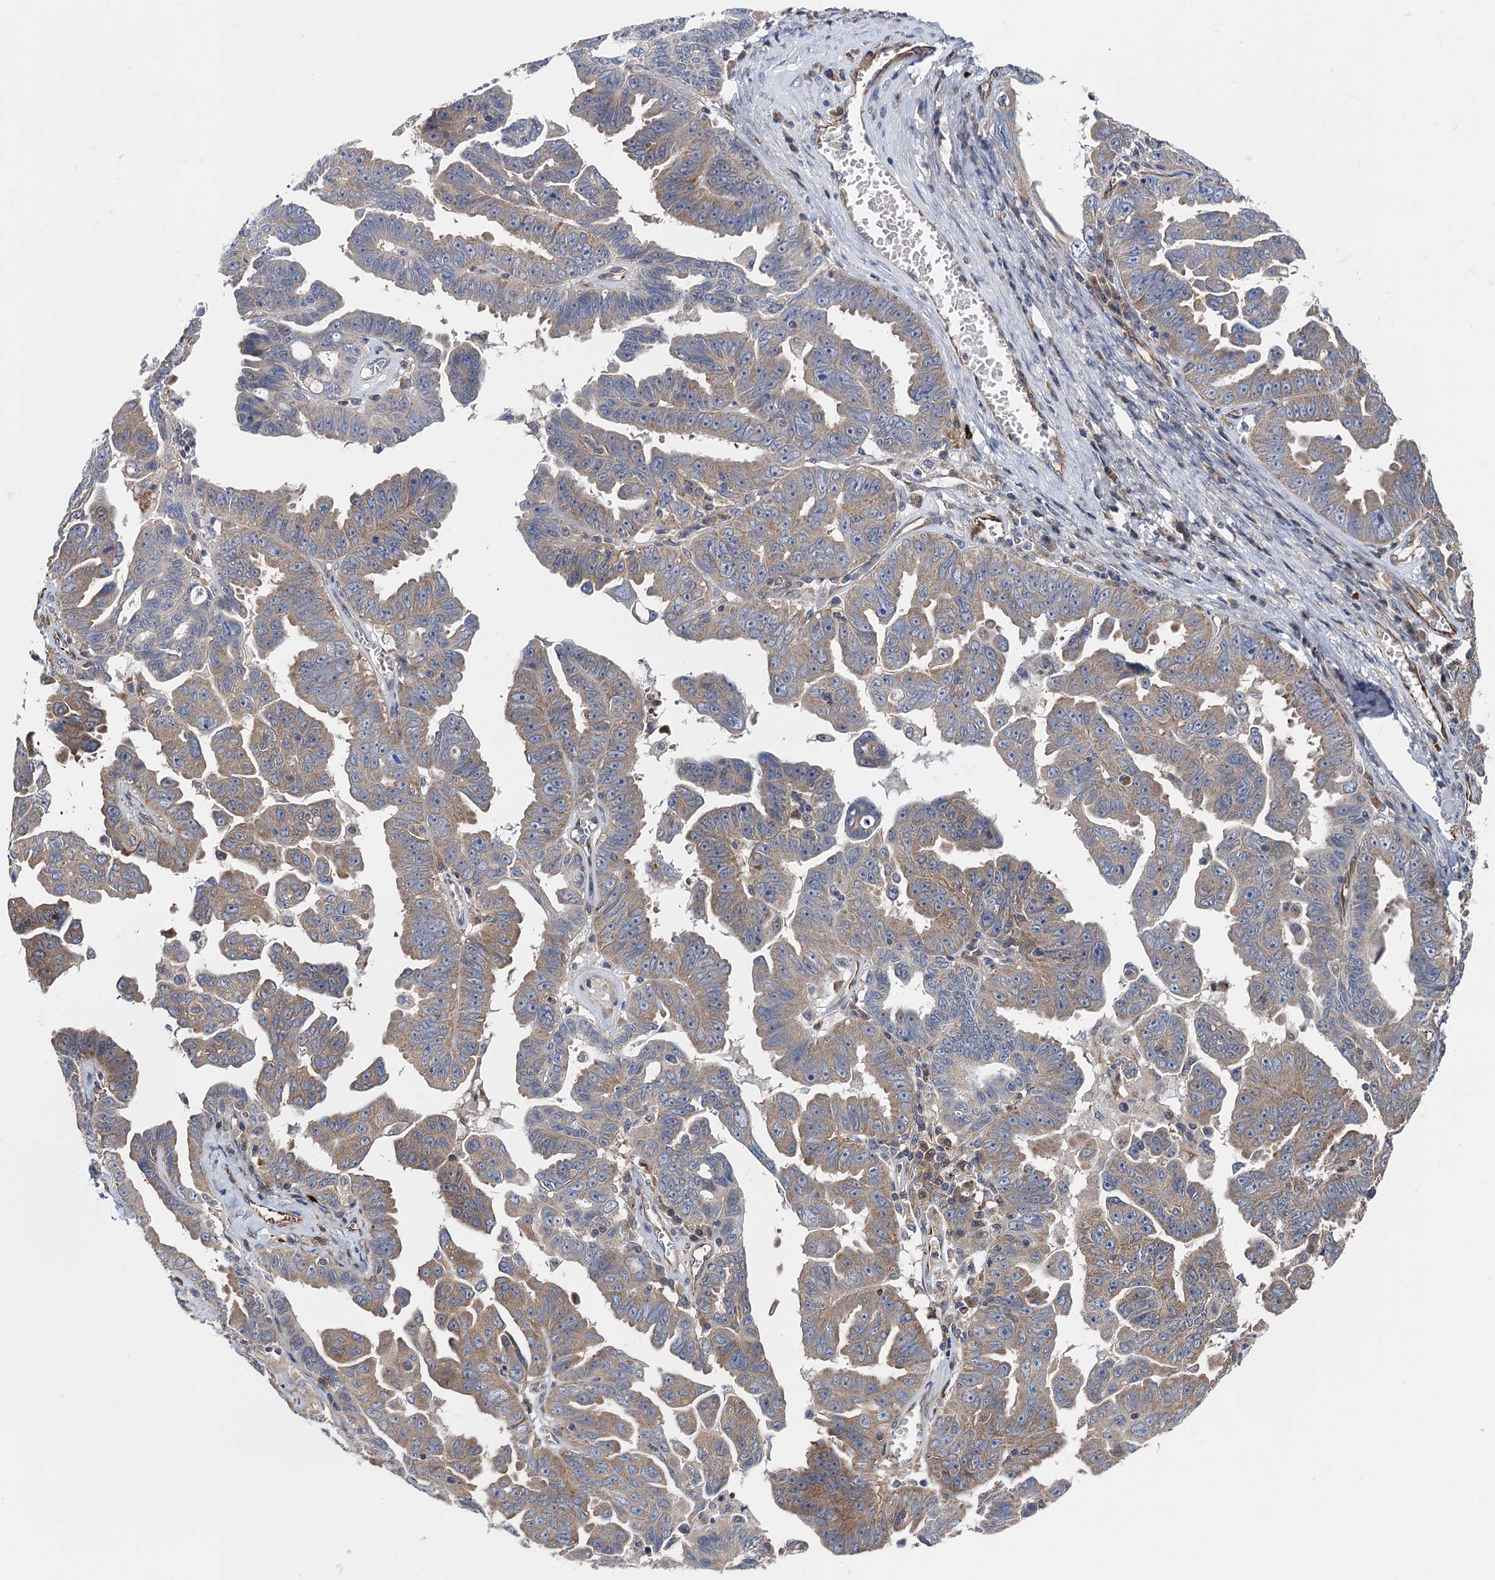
{"staining": {"intensity": "weak", "quantity": "25%-75%", "location": "cytoplasmic/membranous"}, "tissue": "ovarian cancer", "cell_type": "Tumor cells", "image_type": "cancer", "snomed": [{"axis": "morphology", "description": "Carcinoma, endometroid"}, {"axis": "topography", "description": "Ovary"}], "caption": "The immunohistochemical stain highlights weak cytoplasmic/membranous positivity in tumor cells of ovarian cancer (endometroid carcinoma) tissue.", "gene": "PJA2", "patient": {"sex": "female", "age": 62}}